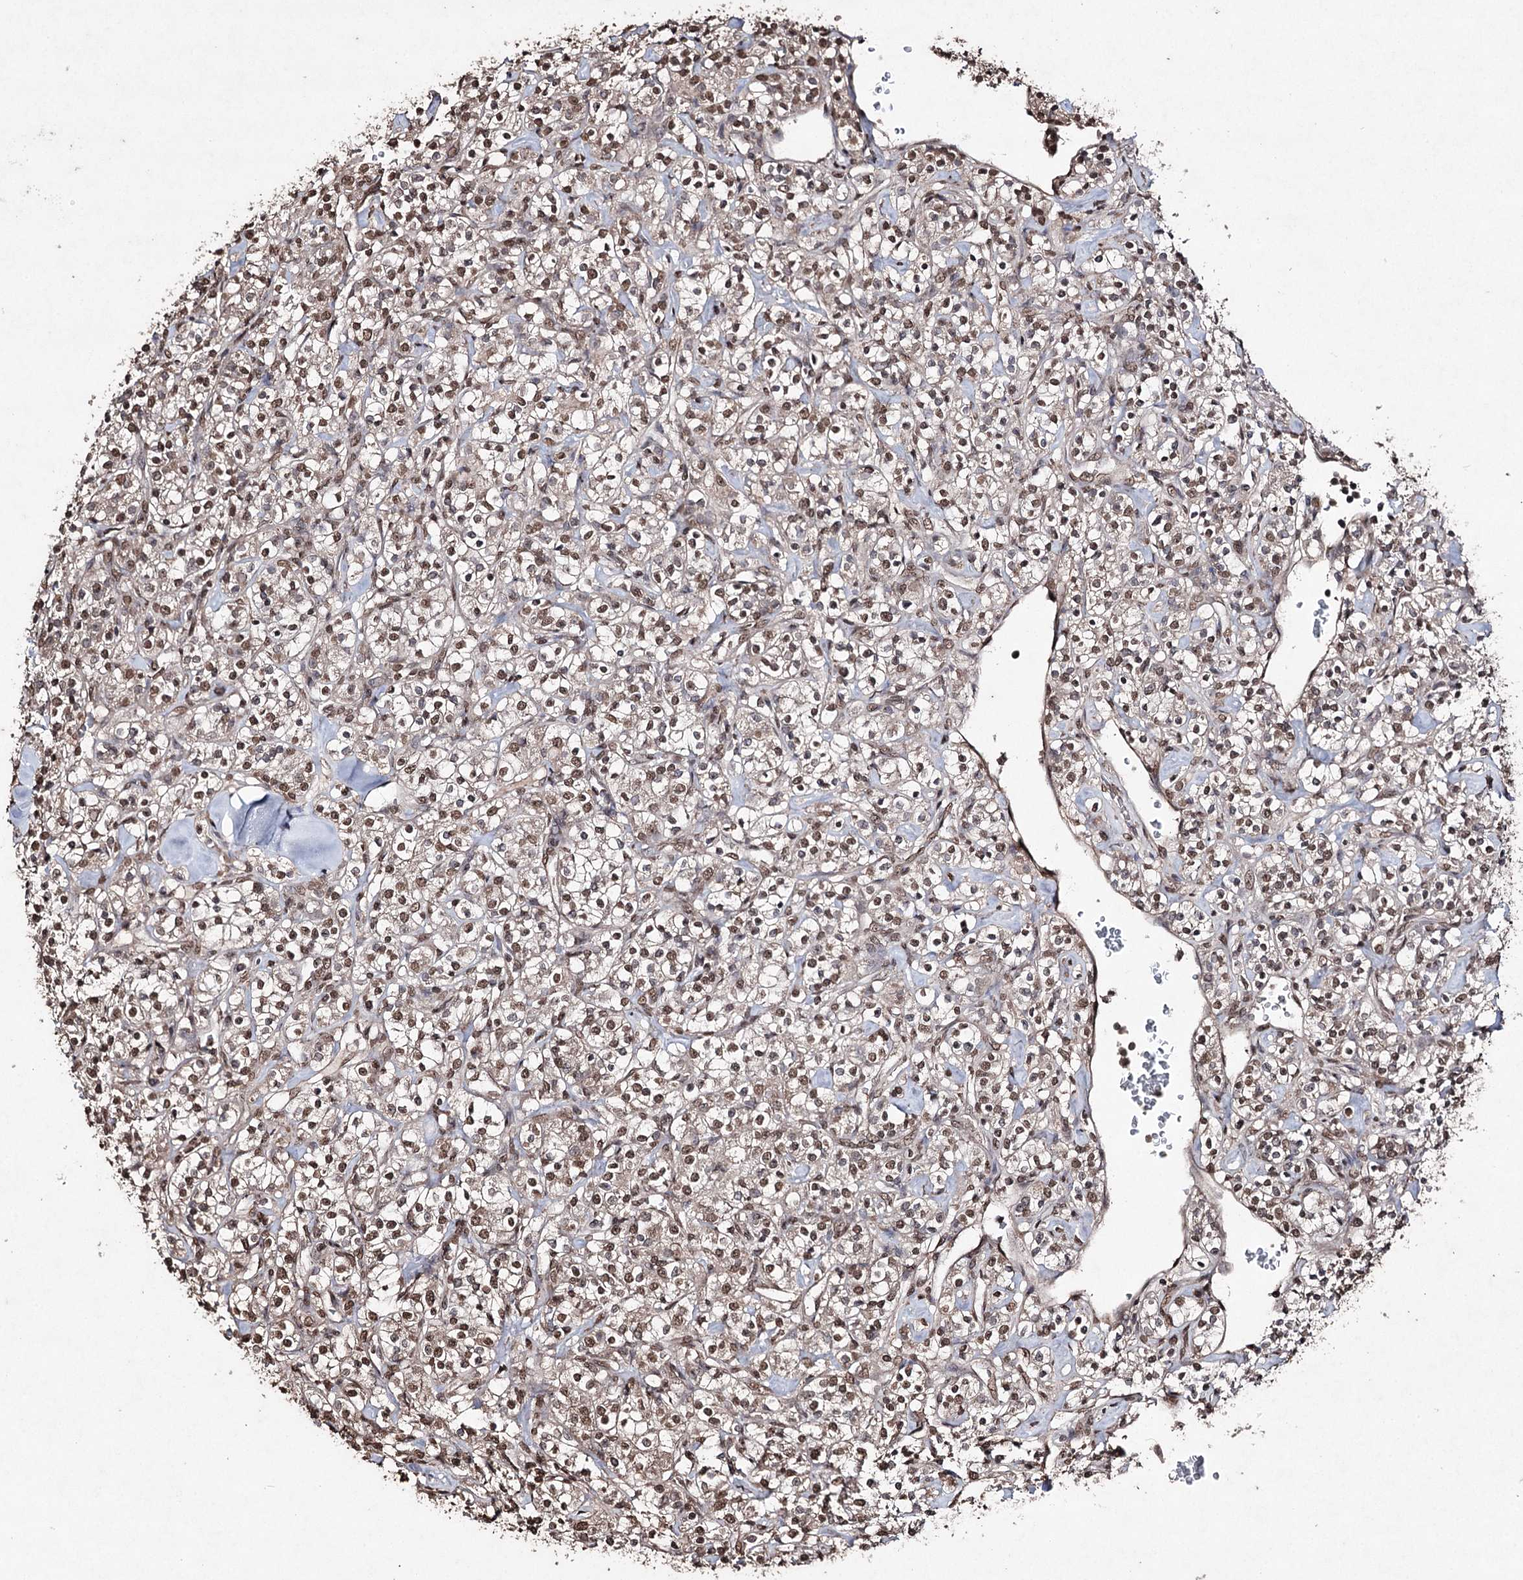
{"staining": {"intensity": "weak", "quantity": ">75%", "location": "nuclear"}, "tissue": "renal cancer", "cell_type": "Tumor cells", "image_type": "cancer", "snomed": [{"axis": "morphology", "description": "Adenocarcinoma, NOS"}, {"axis": "topography", "description": "Kidney"}], "caption": "This is an image of IHC staining of renal adenocarcinoma, which shows weak staining in the nuclear of tumor cells.", "gene": "ATG14", "patient": {"sex": "male", "age": 77}}